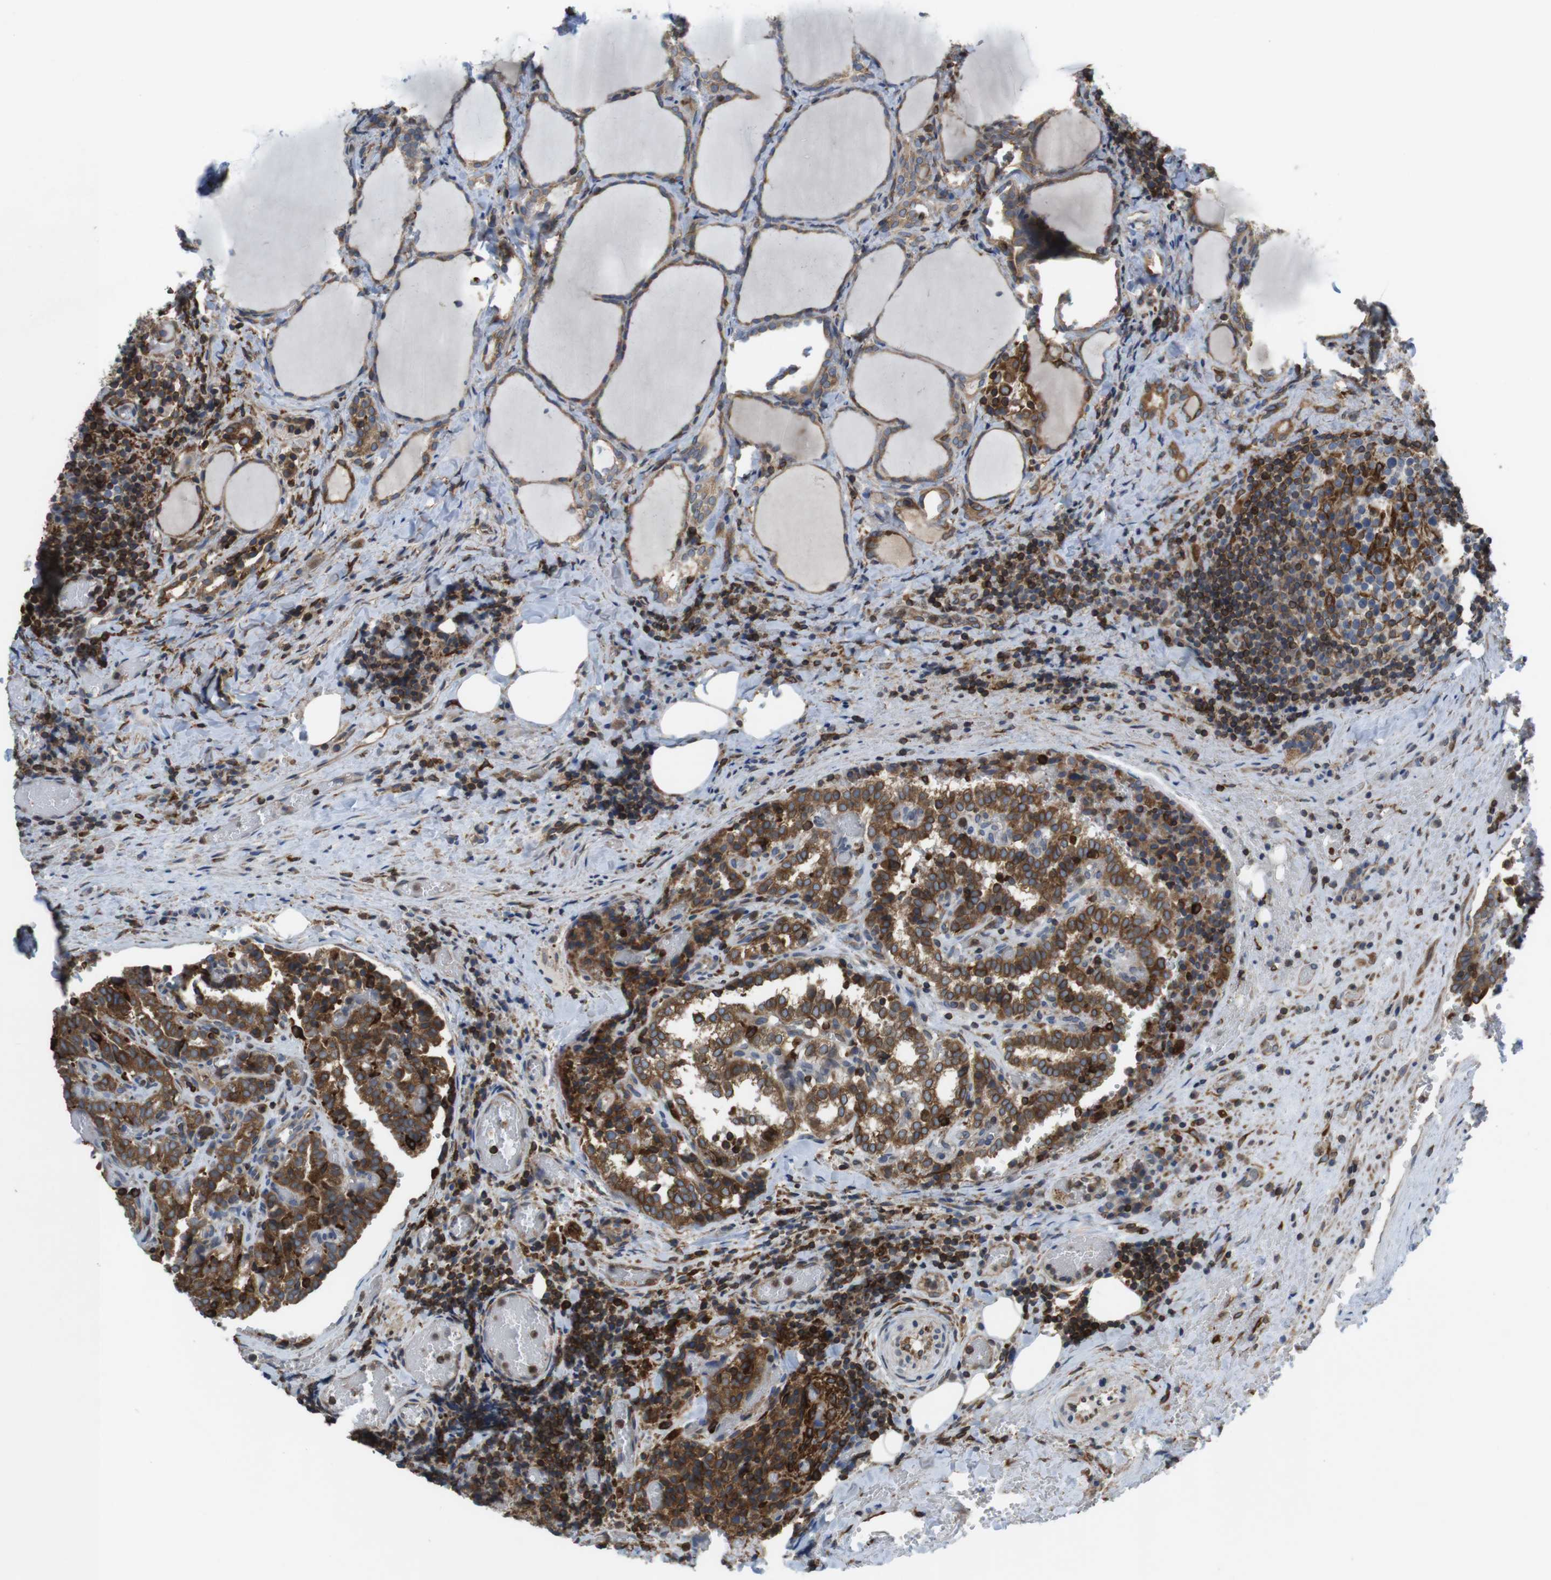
{"staining": {"intensity": "strong", "quantity": ">75%", "location": "cytoplasmic/membranous"}, "tissue": "thyroid cancer", "cell_type": "Tumor cells", "image_type": "cancer", "snomed": [{"axis": "morphology", "description": "Normal tissue, NOS"}, {"axis": "morphology", "description": "Papillary adenocarcinoma, NOS"}, {"axis": "topography", "description": "Thyroid gland"}], "caption": "The immunohistochemical stain highlights strong cytoplasmic/membranous positivity in tumor cells of thyroid cancer tissue.", "gene": "ARL6IP5", "patient": {"sex": "female", "age": 30}}